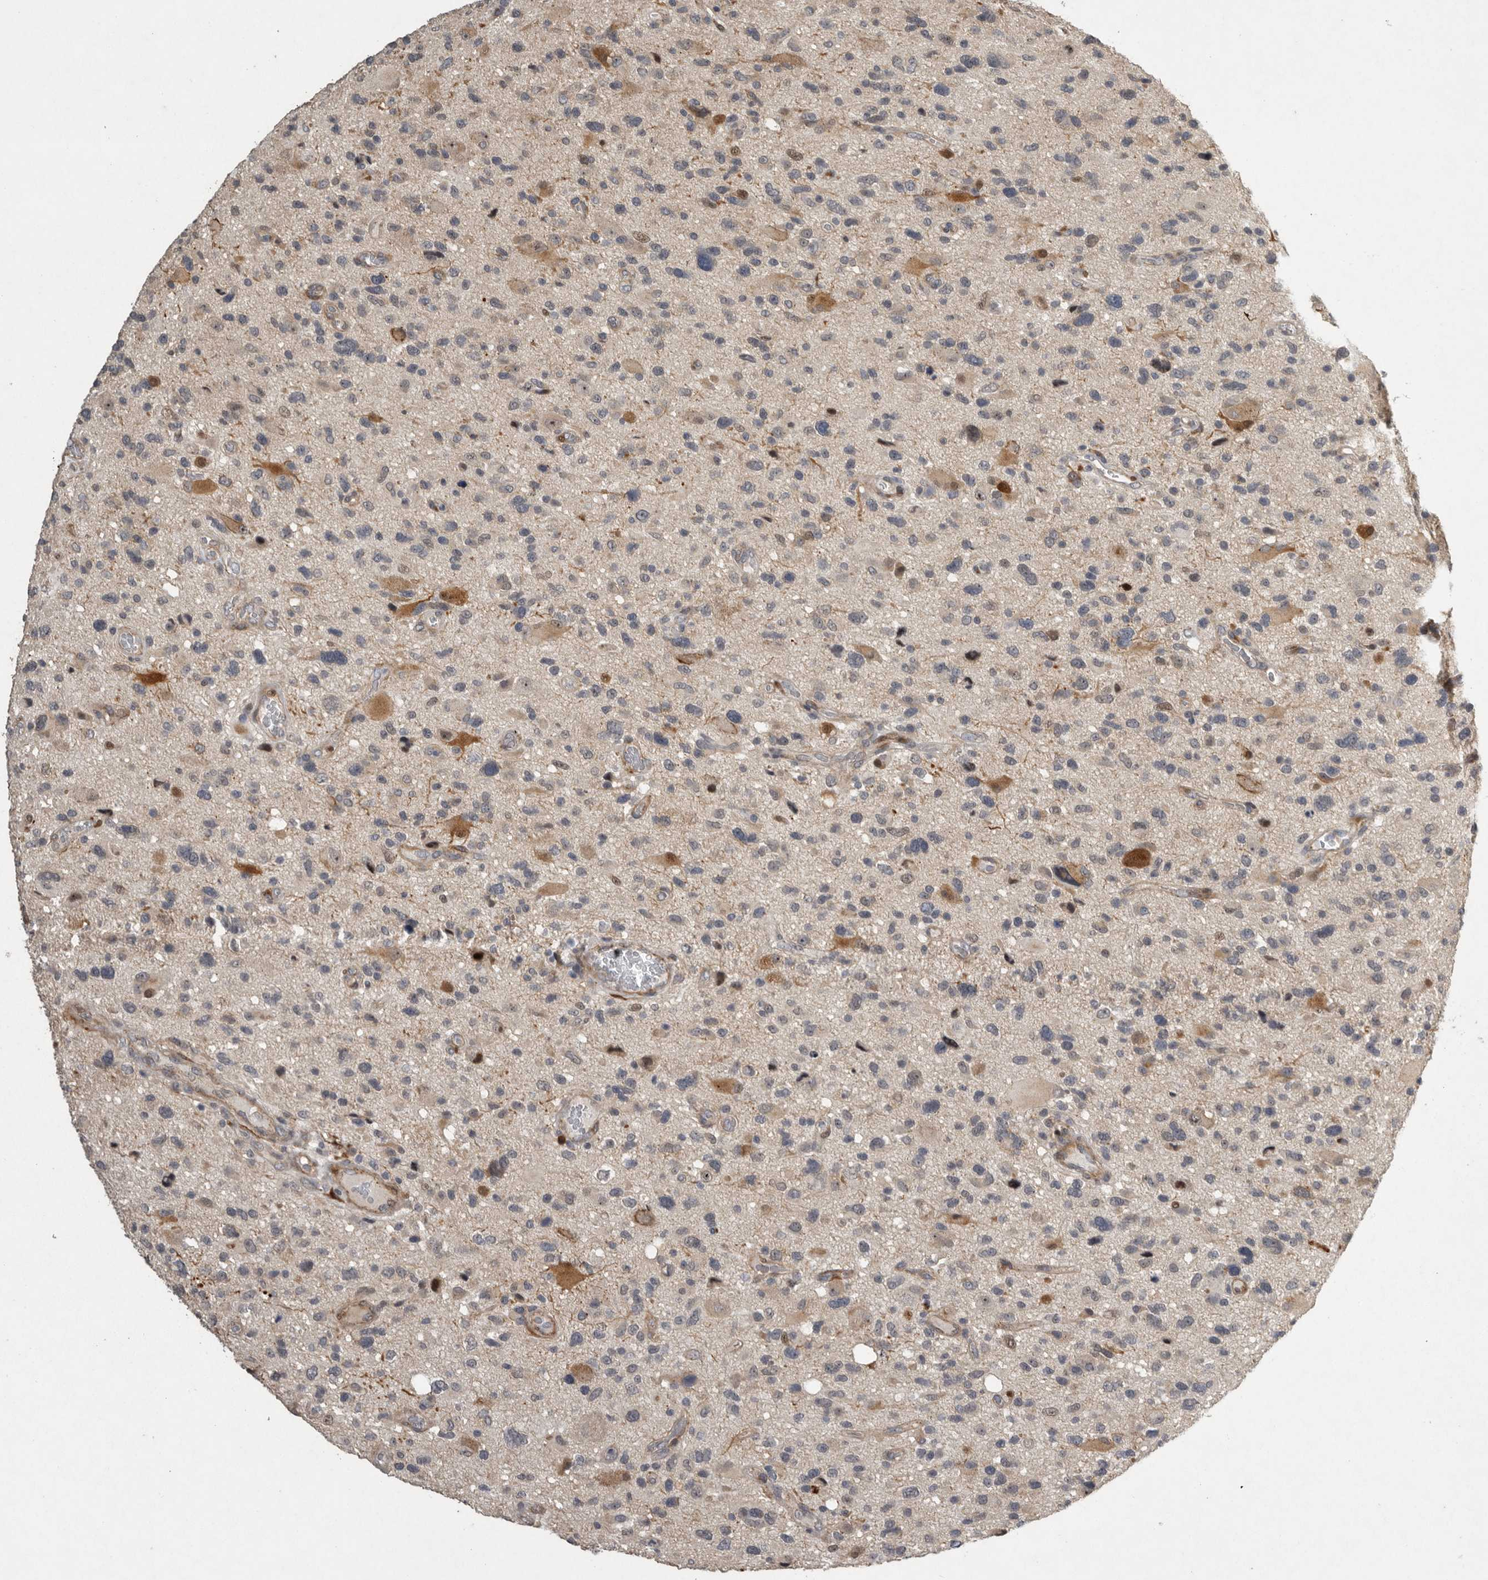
{"staining": {"intensity": "negative", "quantity": "none", "location": "none"}, "tissue": "glioma", "cell_type": "Tumor cells", "image_type": "cancer", "snomed": [{"axis": "morphology", "description": "Glioma, malignant, High grade"}, {"axis": "topography", "description": "Brain"}], "caption": "High magnification brightfield microscopy of glioma stained with DAB (brown) and counterstained with hematoxylin (blue): tumor cells show no significant positivity.", "gene": "MPDZ", "patient": {"sex": "male", "age": 33}}